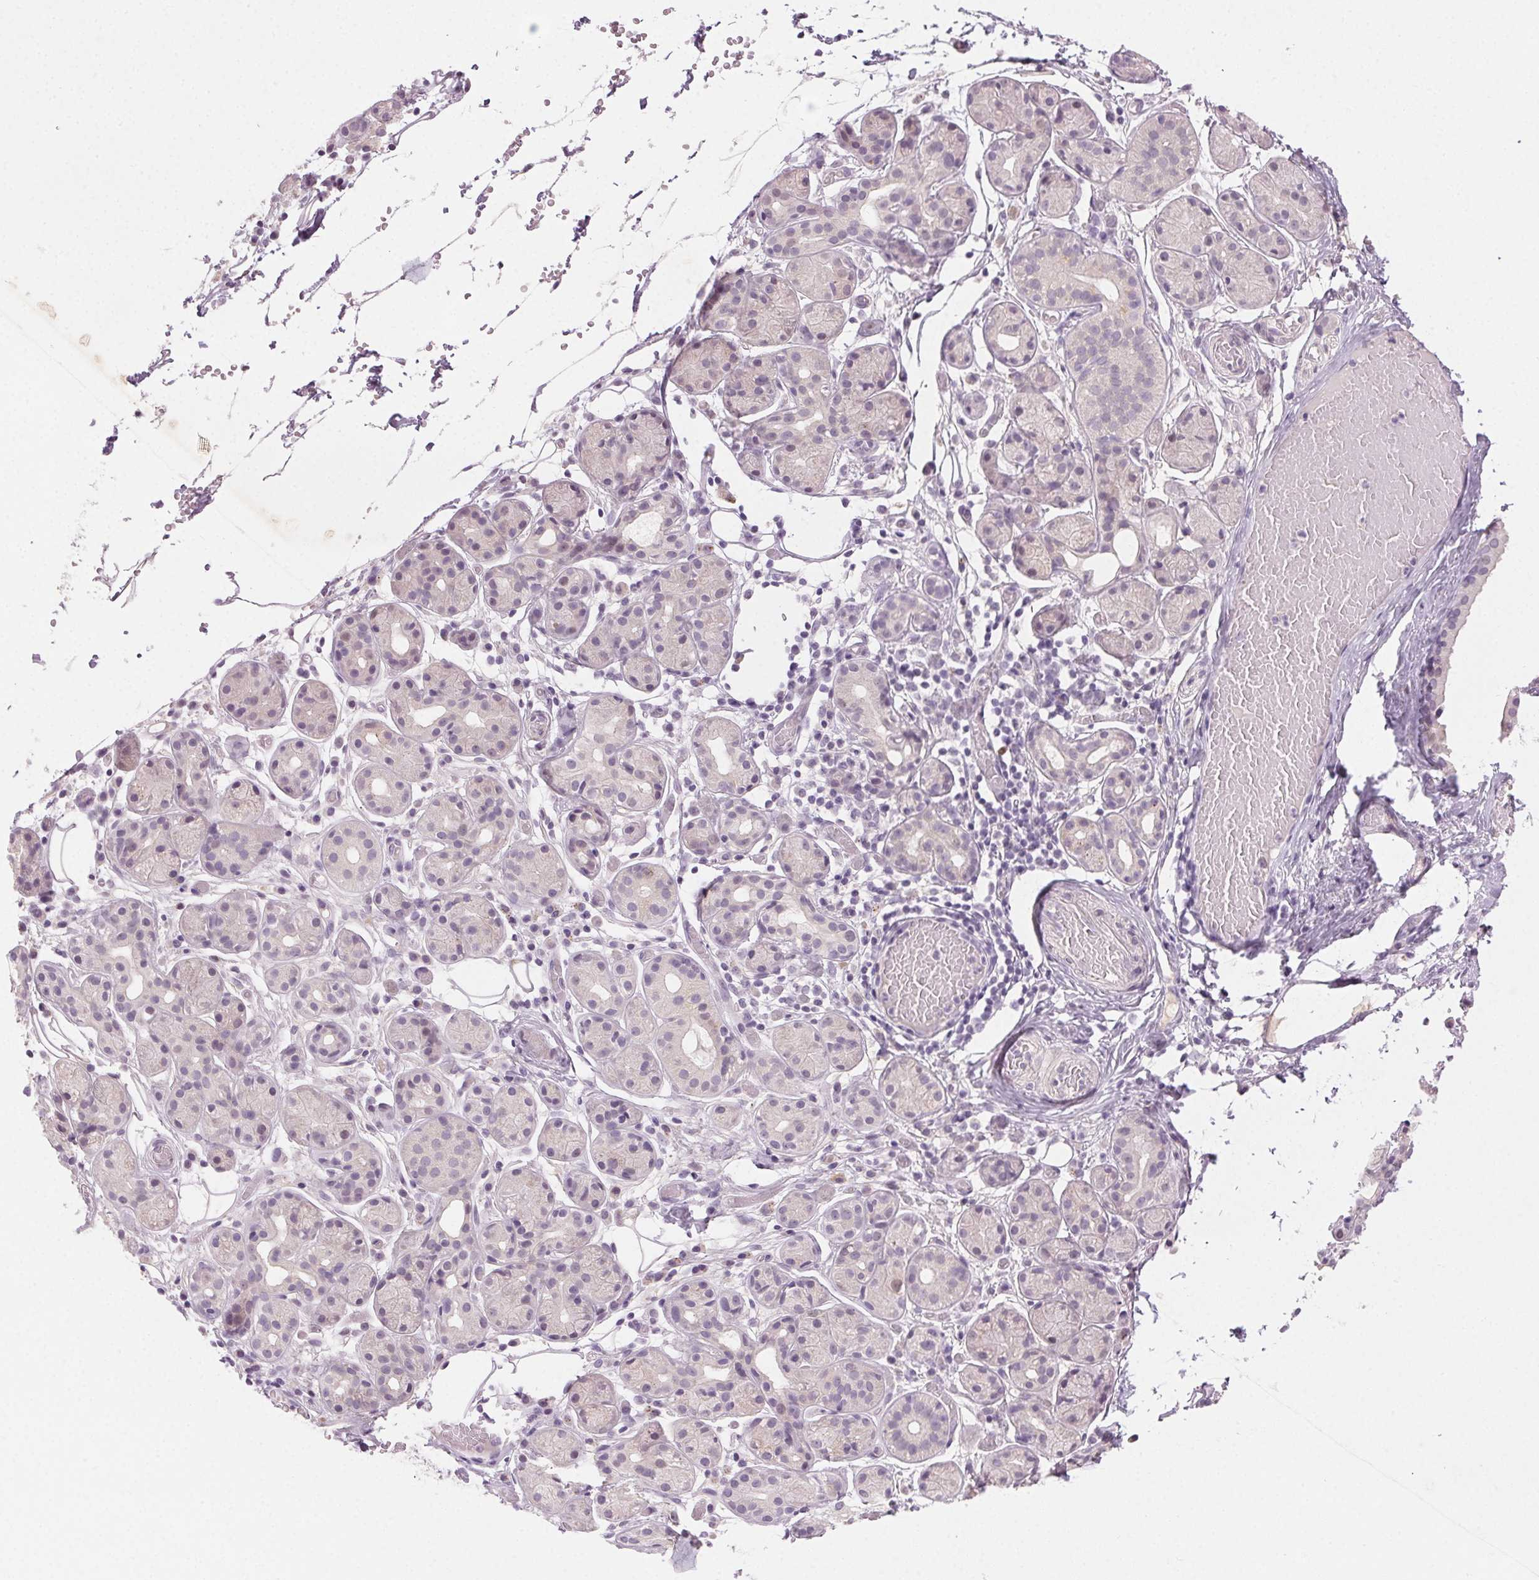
{"staining": {"intensity": "negative", "quantity": "none", "location": "none"}, "tissue": "salivary gland", "cell_type": "Glandular cells", "image_type": "normal", "snomed": [{"axis": "morphology", "description": "Normal tissue, NOS"}, {"axis": "topography", "description": "Salivary gland"}, {"axis": "topography", "description": "Peripheral nerve tissue"}], "caption": "IHC of benign human salivary gland shows no staining in glandular cells. Nuclei are stained in blue.", "gene": "HSF5", "patient": {"sex": "male", "age": 71}}